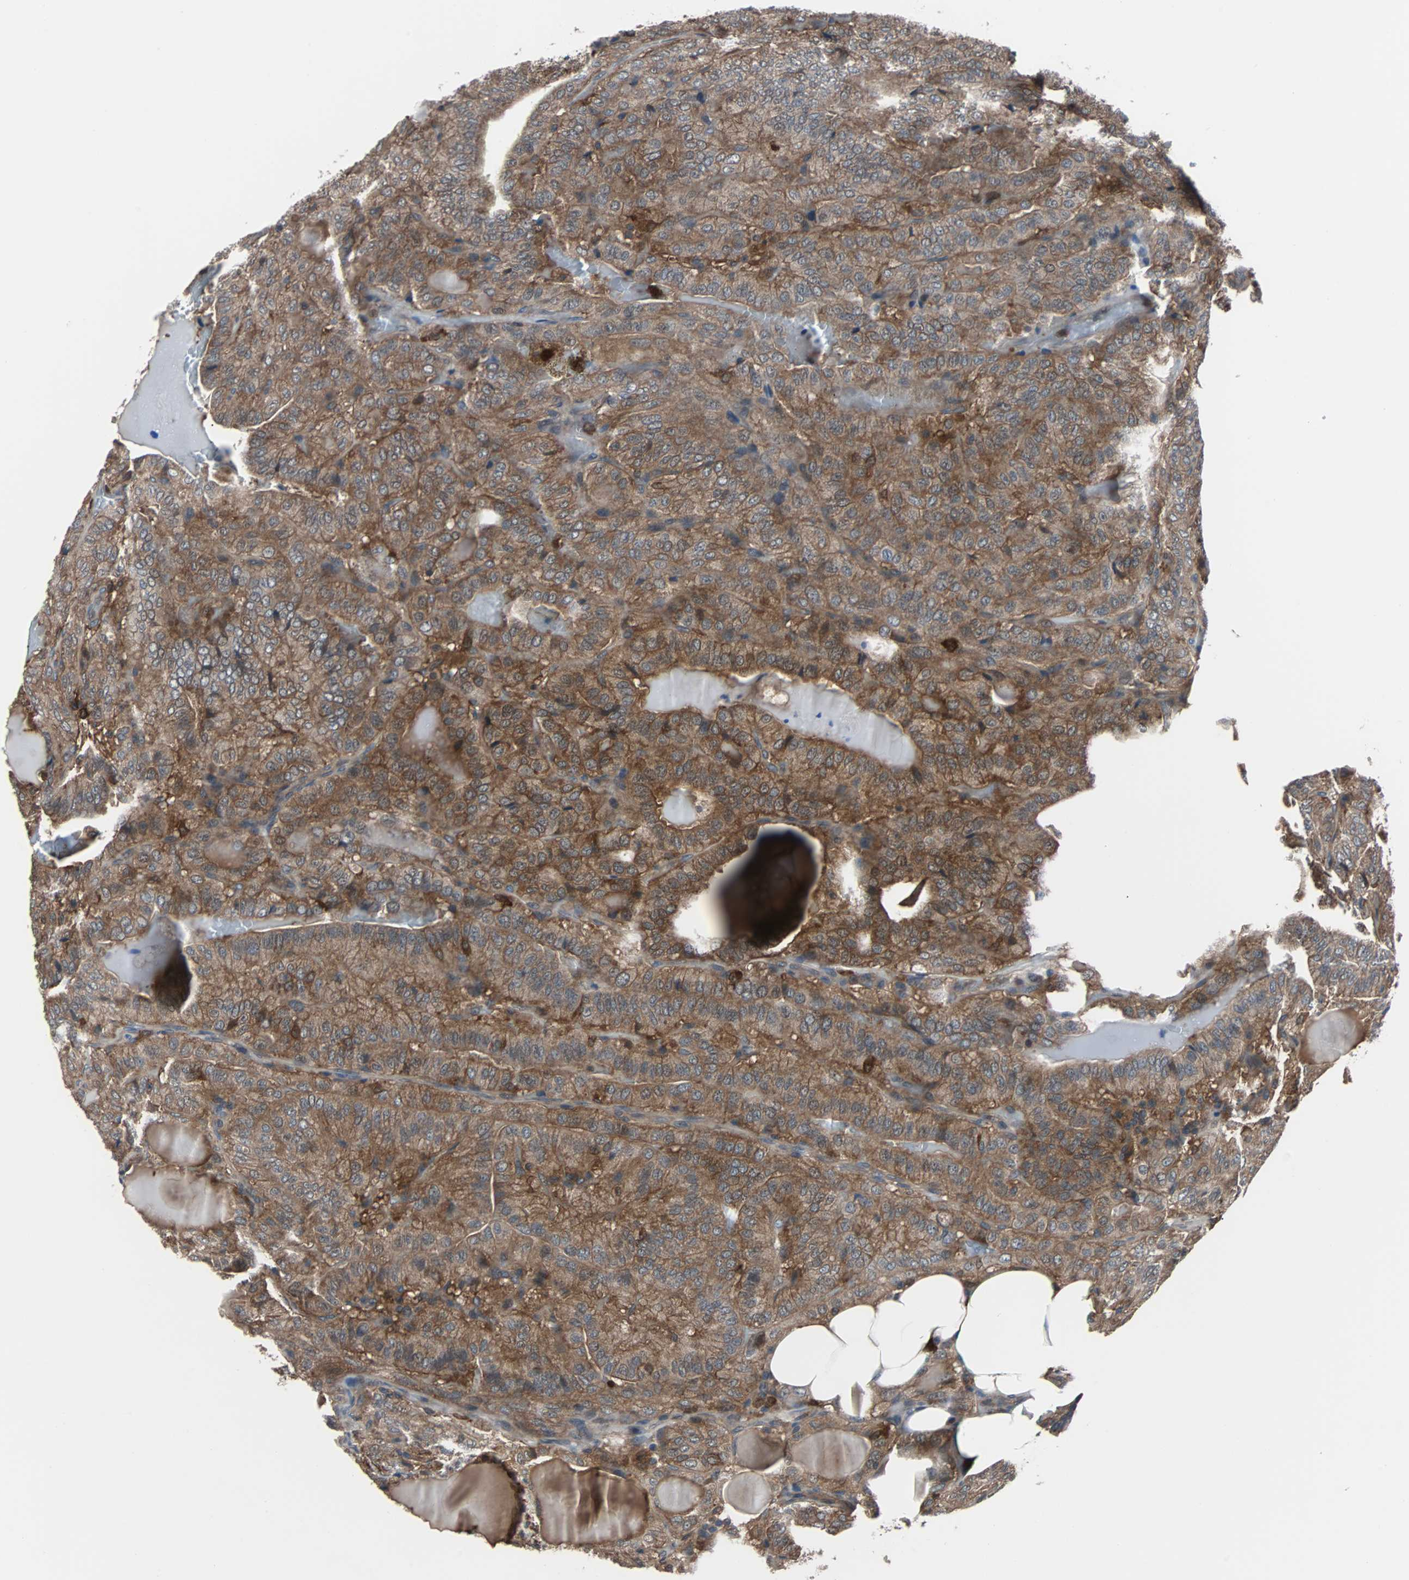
{"staining": {"intensity": "moderate", "quantity": ">75%", "location": "cytoplasmic/membranous"}, "tissue": "thyroid cancer", "cell_type": "Tumor cells", "image_type": "cancer", "snomed": [{"axis": "morphology", "description": "Papillary adenocarcinoma, NOS"}, {"axis": "topography", "description": "Thyroid gland"}], "caption": "An image of human papillary adenocarcinoma (thyroid) stained for a protein shows moderate cytoplasmic/membranous brown staining in tumor cells. (brown staining indicates protein expression, while blue staining denotes nuclei).", "gene": "PAK1", "patient": {"sex": "male", "age": 77}}